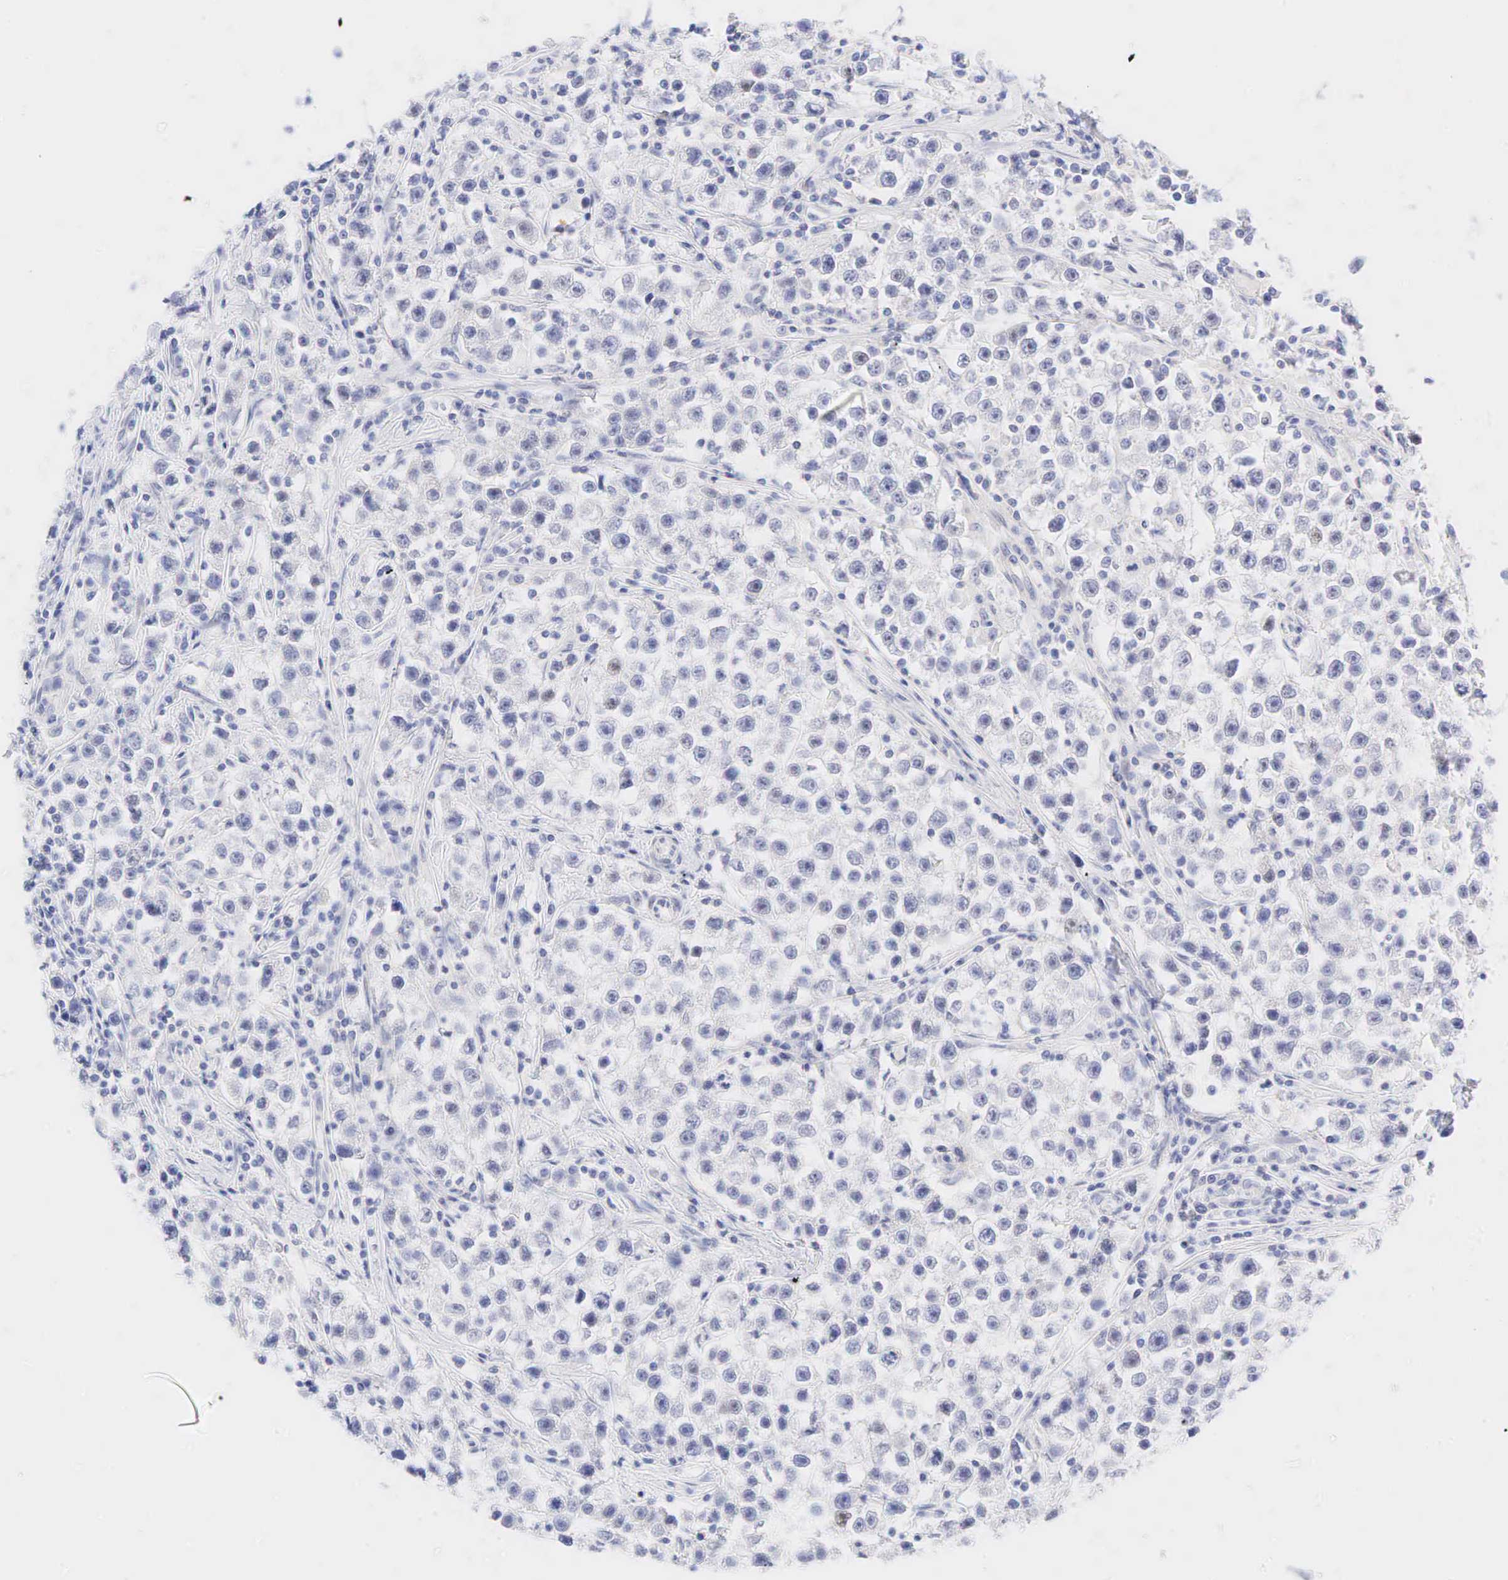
{"staining": {"intensity": "weak", "quantity": "<25%", "location": "nuclear"}, "tissue": "testis cancer", "cell_type": "Tumor cells", "image_type": "cancer", "snomed": [{"axis": "morphology", "description": "Seminoma, NOS"}, {"axis": "topography", "description": "Testis"}], "caption": "IHC micrograph of testis cancer (seminoma) stained for a protein (brown), which displays no expression in tumor cells. (DAB (3,3'-diaminobenzidine) IHC with hematoxylin counter stain).", "gene": "AR", "patient": {"sex": "male", "age": 35}}